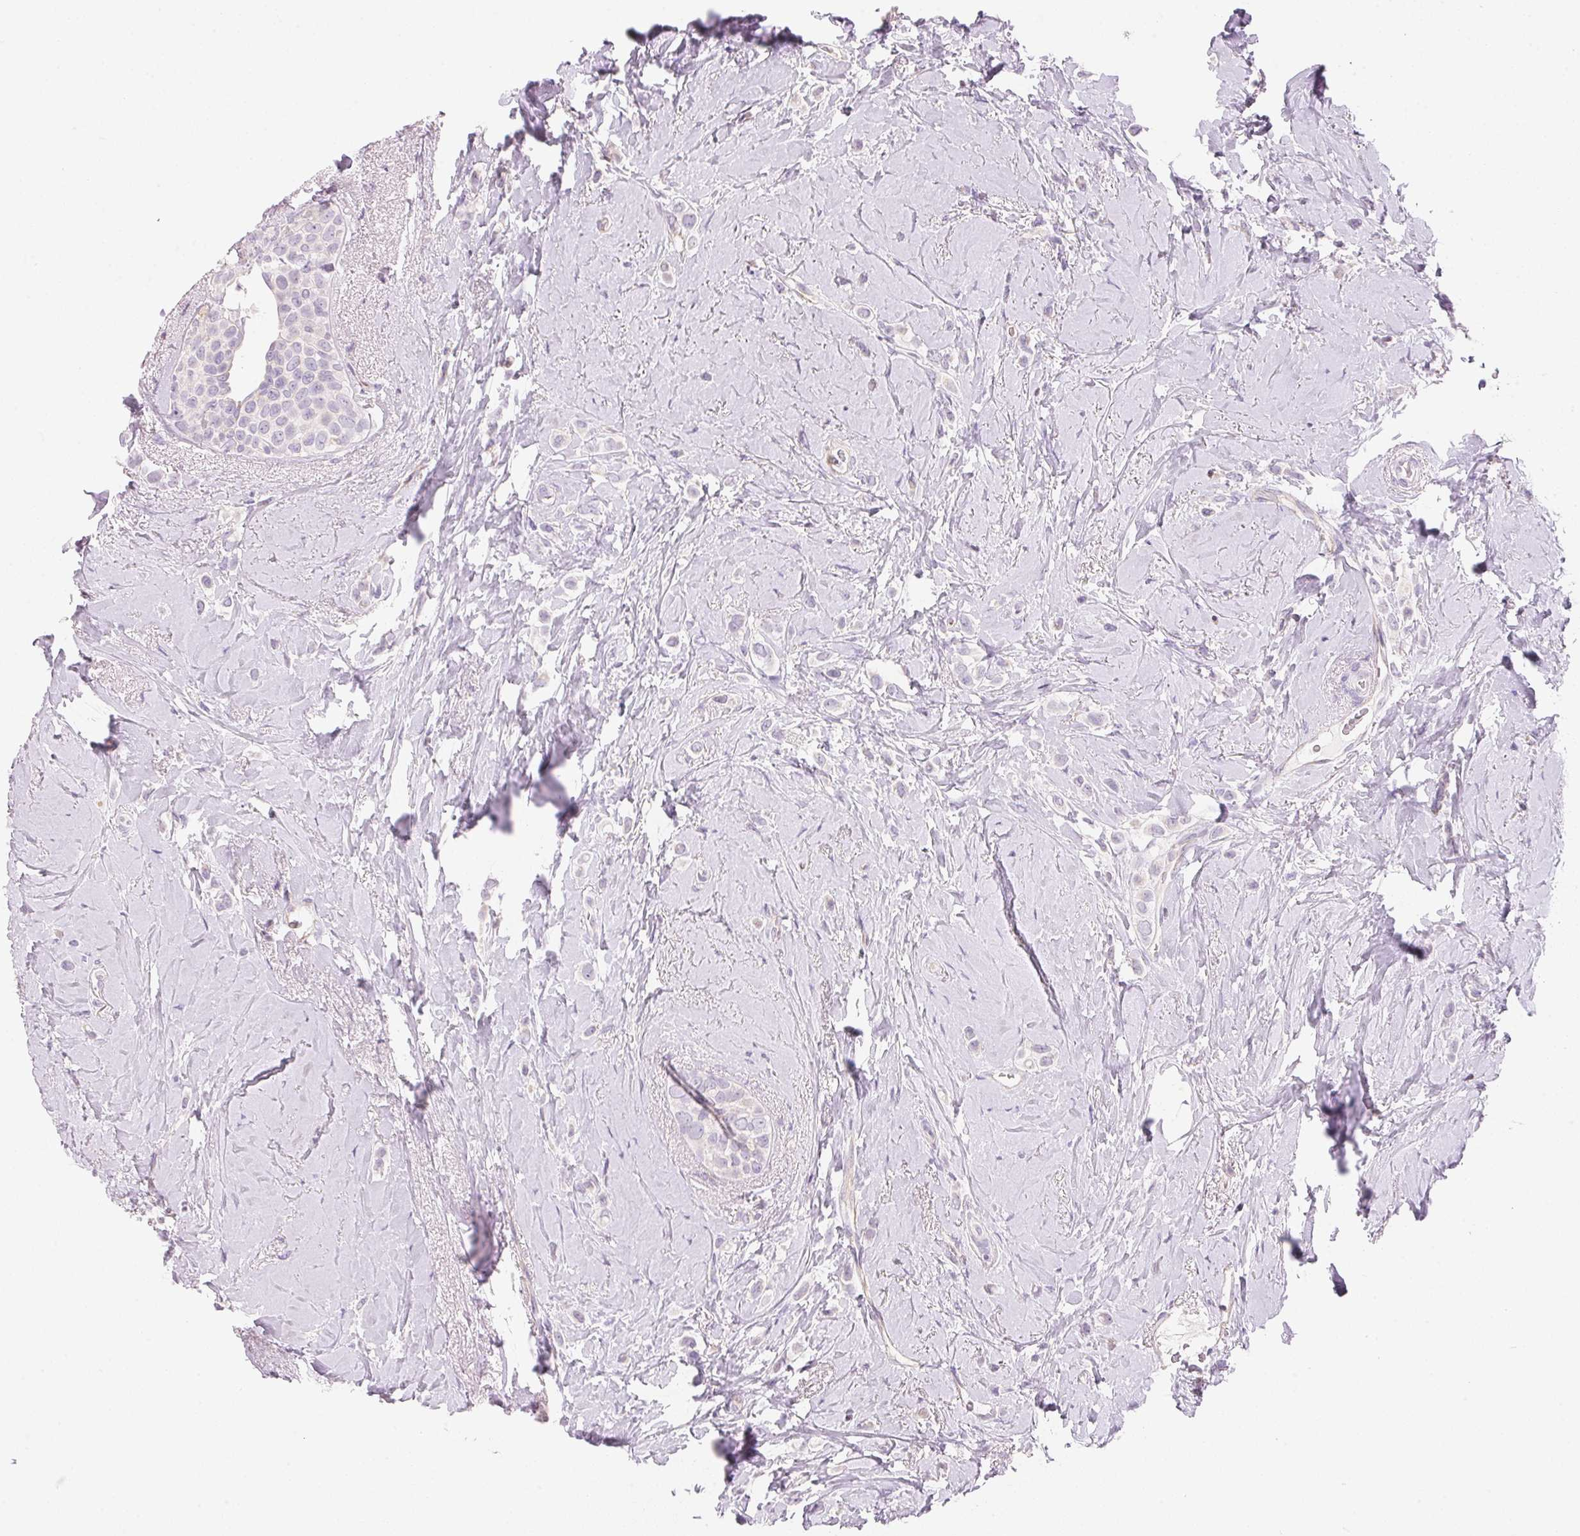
{"staining": {"intensity": "negative", "quantity": "none", "location": "none"}, "tissue": "breast cancer", "cell_type": "Tumor cells", "image_type": "cancer", "snomed": [{"axis": "morphology", "description": "Lobular carcinoma"}, {"axis": "topography", "description": "Breast"}], "caption": "Immunohistochemistry (IHC) image of neoplastic tissue: breast cancer (lobular carcinoma) stained with DAB (3,3'-diaminobenzidine) shows no significant protein expression in tumor cells.", "gene": "CYP11B1", "patient": {"sex": "female", "age": 66}}